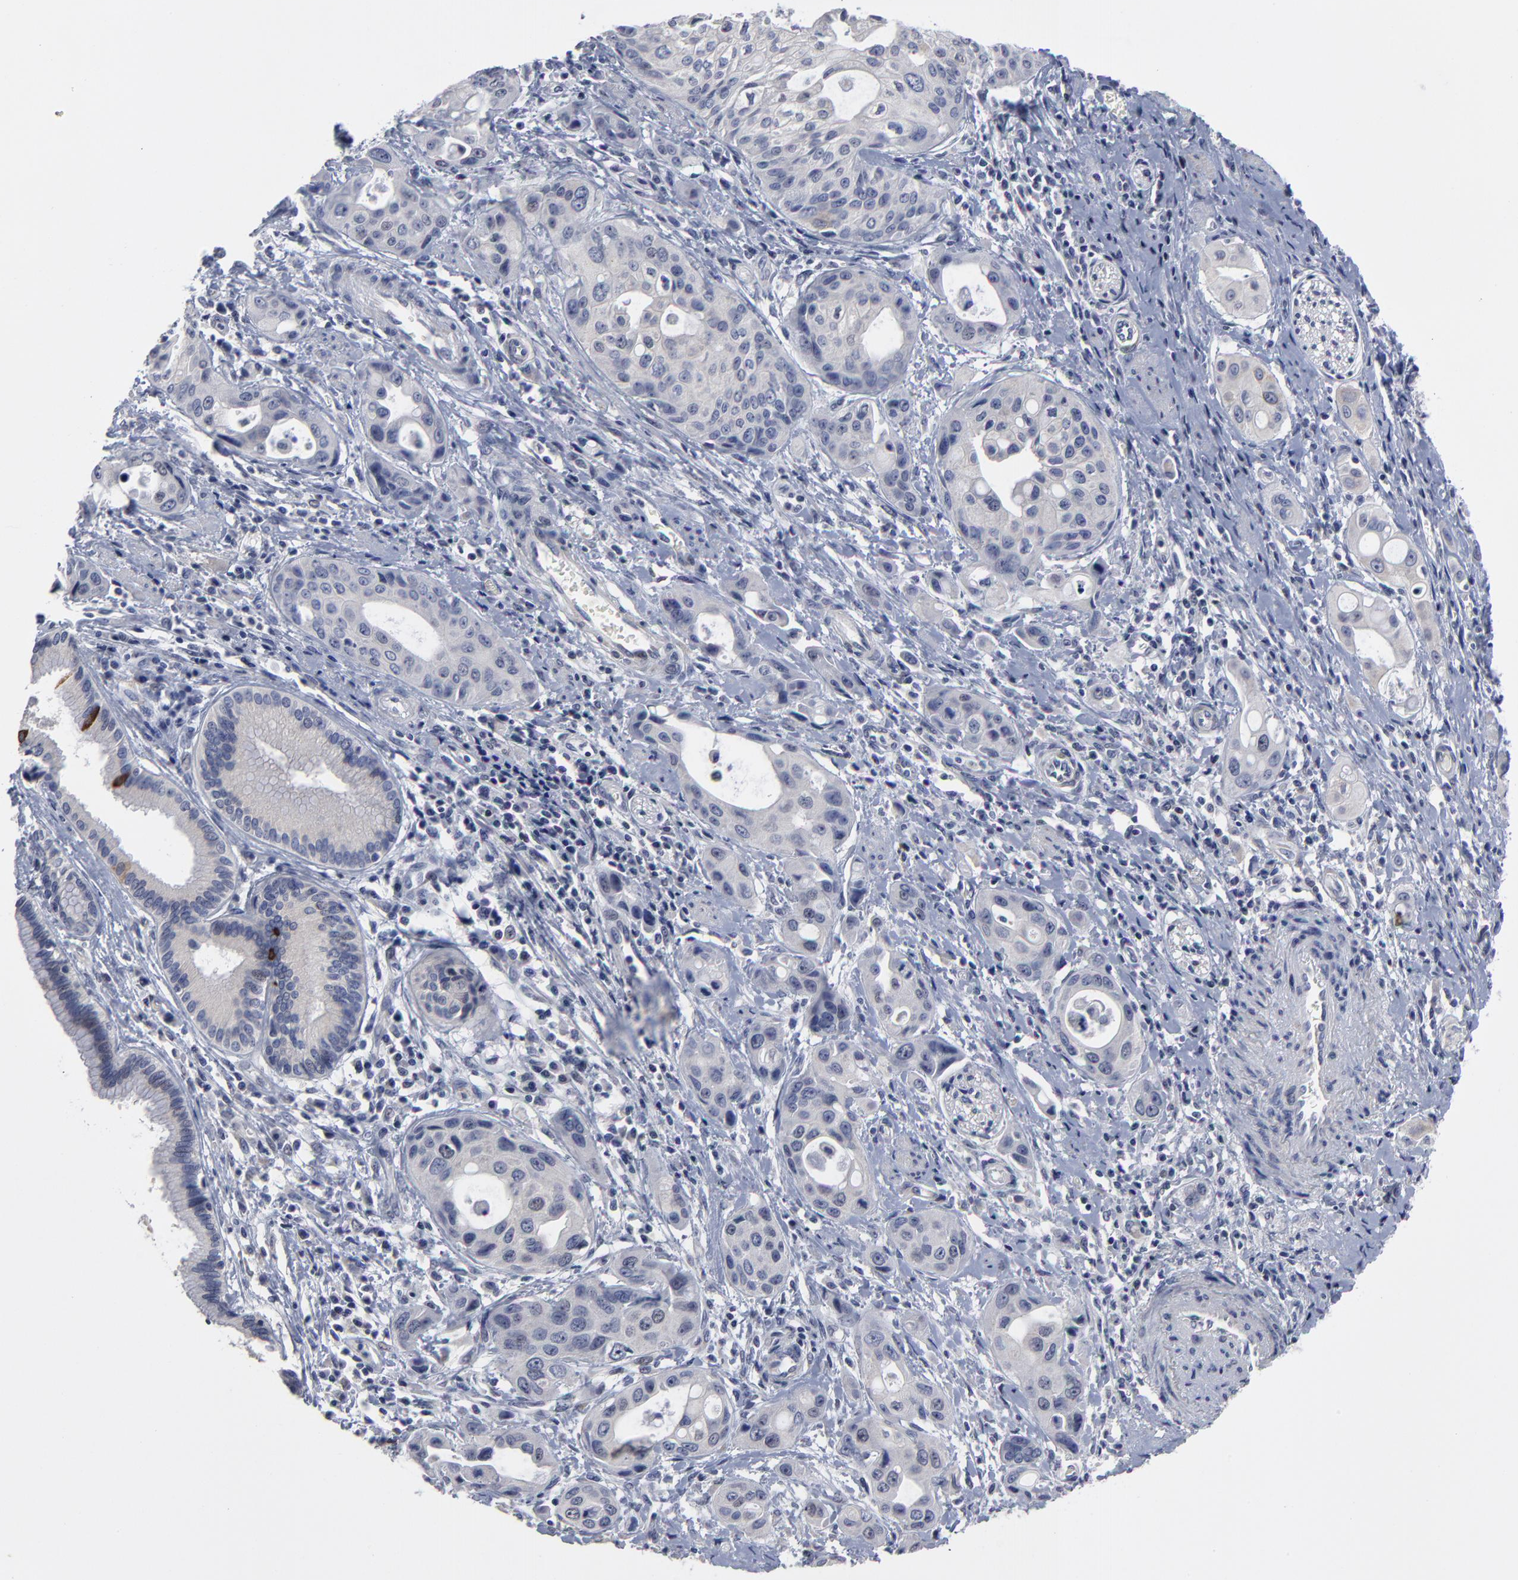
{"staining": {"intensity": "negative", "quantity": "none", "location": "none"}, "tissue": "pancreatic cancer", "cell_type": "Tumor cells", "image_type": "cancer", "snomed": [{"axis": "morphology", "description": "Adenocarcinoma, NOS"}, {"axis": "topography", "description": "Pancreas"}], "caption": "Tumor cells are negative for protein expression in human pancreatic adenocarcinoma.", "gene": "MAGEA10", "patient": {"sex": "female", "age": 60}}